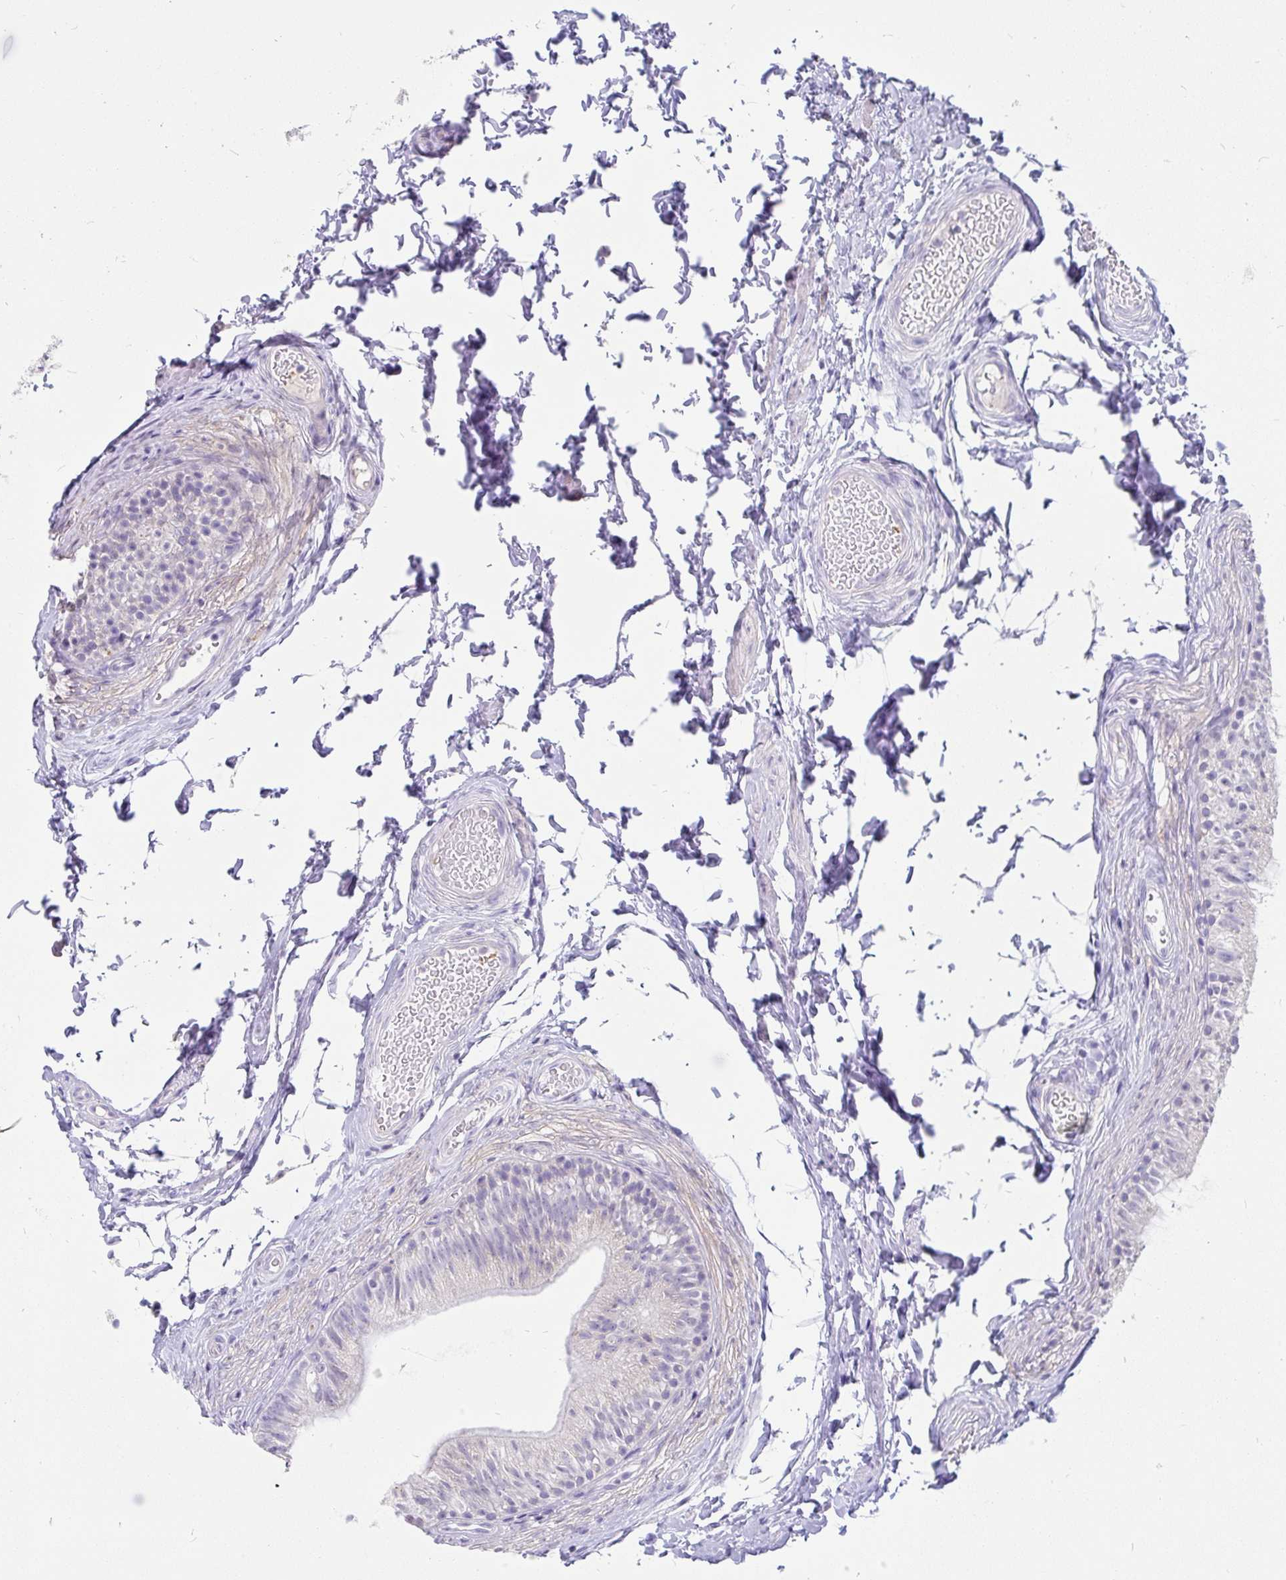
{"staining": {"intensity": "negative", "quantity": "none", "location": "none"}, "tissue": "epididymis", "cell_type": "Glandular cells", "image_type": "normal", "snomed": [{"axis": "morphology", "description": "Normal tissue, NOS"}, {"axis": "topography", "description": "Epididymis, spermatic cord, NOS"}, {"axis": "topography", "description": "Epididymis"}, {"axis": "topography", "description": "Peripheral nerve tissue"}], "caption": "Immunohistochemical staining of unremarkable epididymis displays no significant positivity in glandular cells.", "gene": "INTS5", "patient": {"sex": "male", "age": 29}}